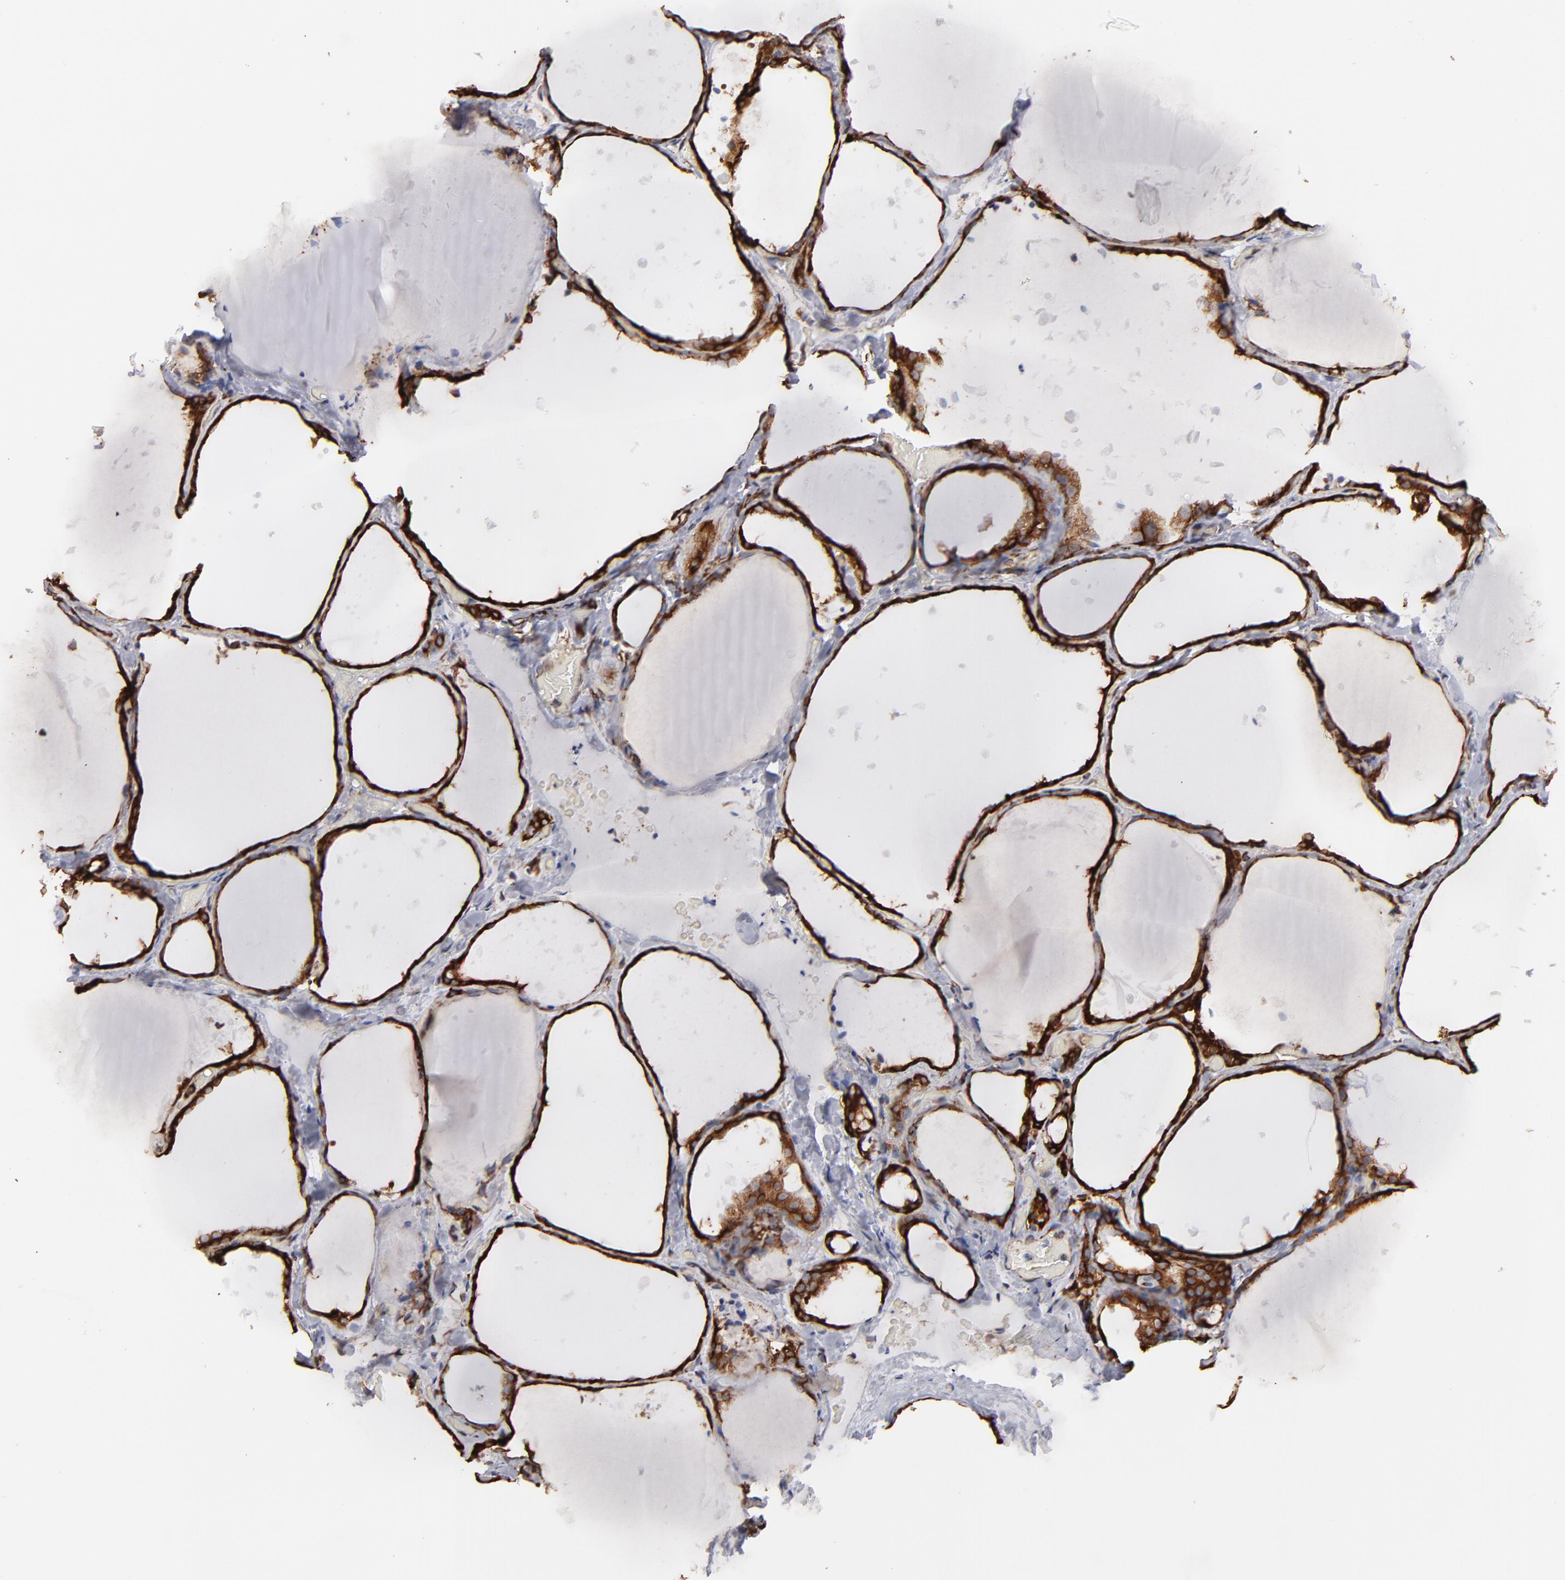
{"staining": {"intensity": "strong", "quantity": ">75%", "location": "cytoplasmic/membranous"}, "tissue": "thyroid gland", "cell_type": "Glandular cells", "image_type": "normal", "snomed": [{"axis": "morphology", "description": "Normal tissue, NOS"}, {"axis": "topography", "description": "Thyroid gland"}], "caption": "Immunohistochemistry micrograph of normal thyroid gland stained for a protein (brown), which reveals high levels of strong cytoplasmic/membranous staining in approximately >75% of glandular cells.", "gene": "KTN1", "patient": {"sex": "female", "age": 22}}